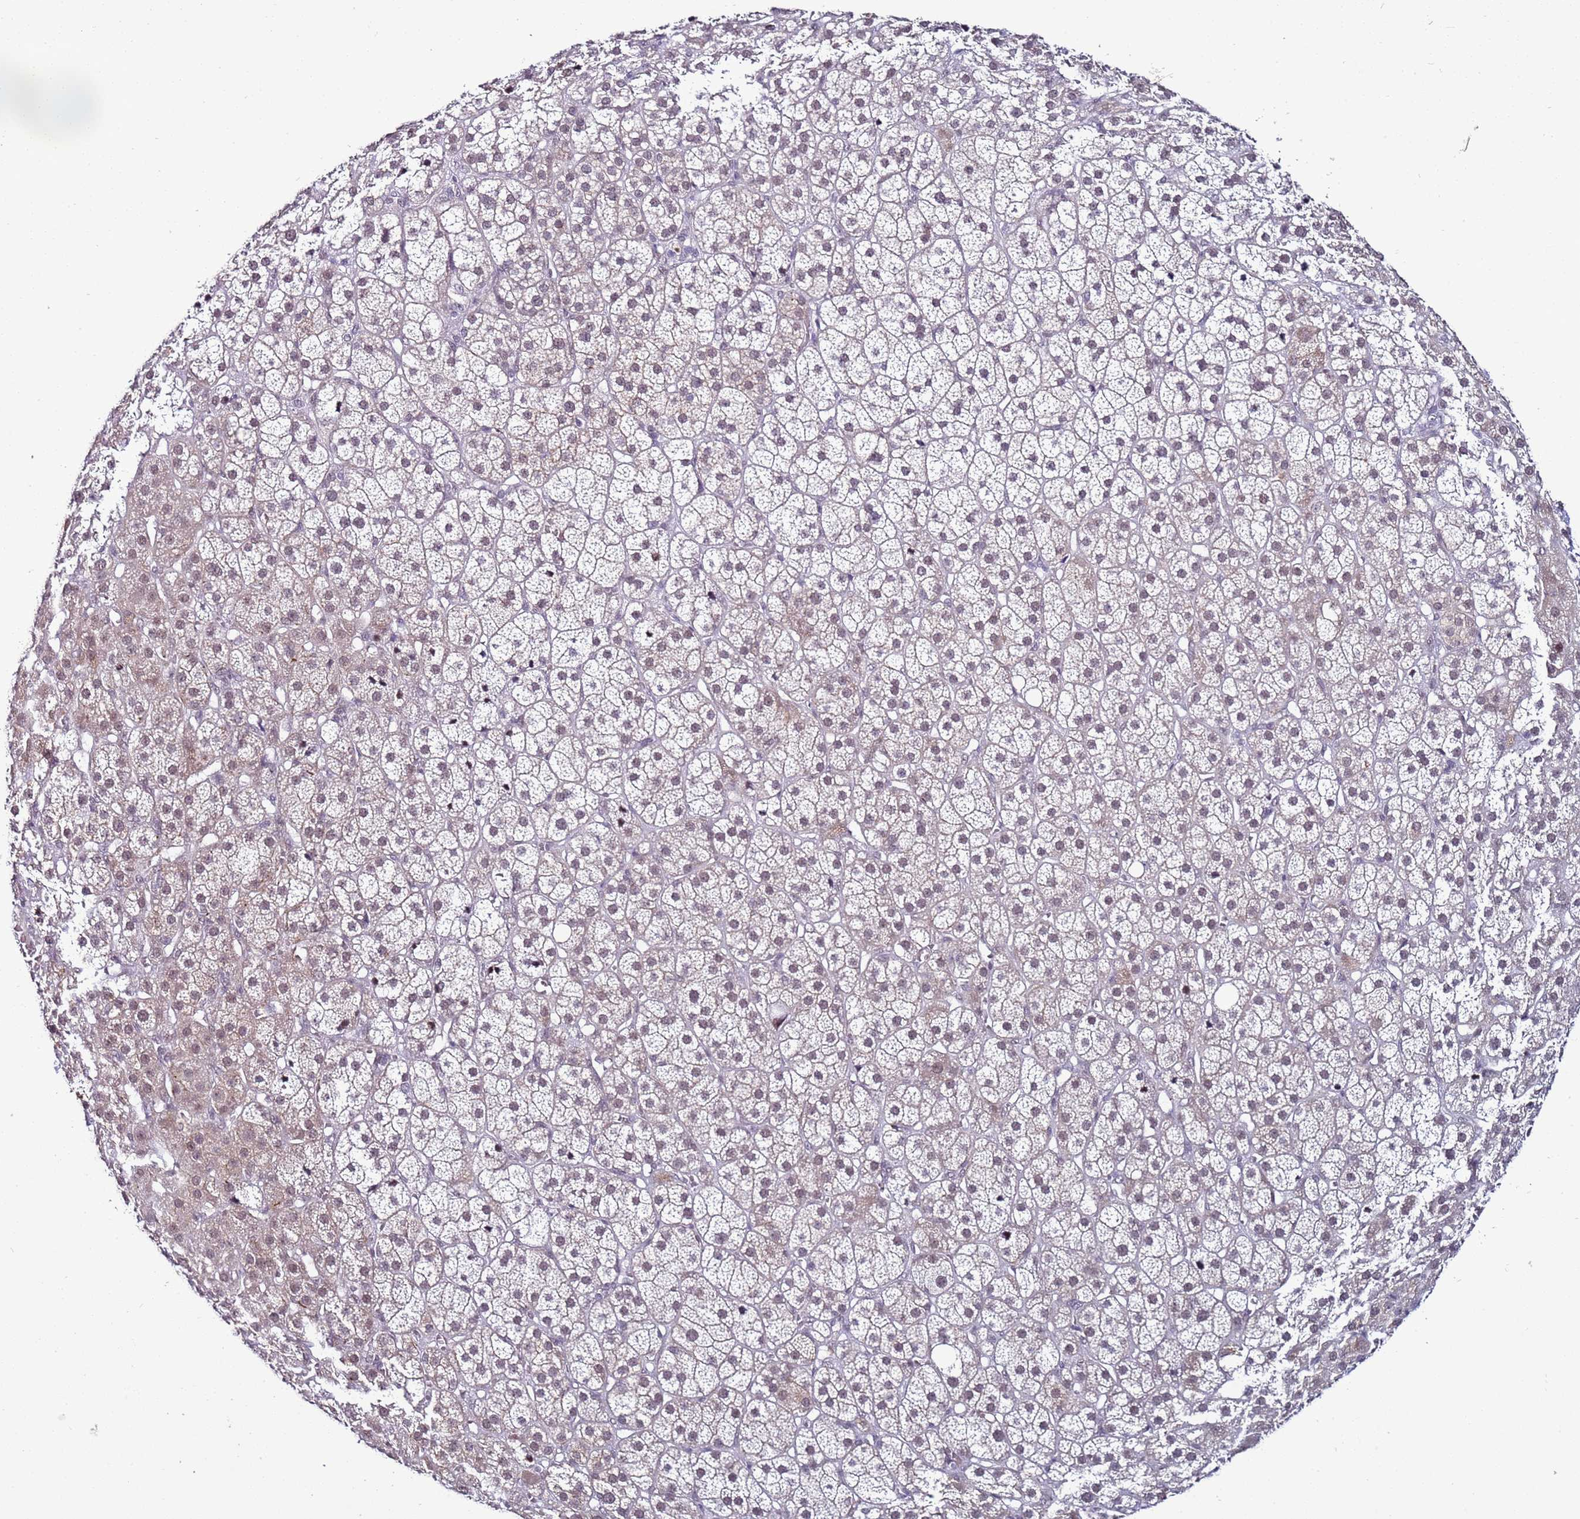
{"staining": {"intensity": "weak", "quantity": "25%-75%", "location": "cytoplasmic/membranous,nuclear"}, "tissue": "adrenal gland", "cell_type": "Glandular cells", "image_type": "normal", "snomed": [{"axis": "morphology", "description": "Normal tissue, NOS"}, {"axis": "topography", "description": "Adrenal gland"}], "caption": "The histopathology image displays staining of normal adrenal gland, revealing weak cytoplasmic/membranous,nuclear protein positivity (brown color) within glandular cells. (DAB IHC with brightfield microscopy, high magnification).", "gene": "PSMA7", "patient": {"sex": "female", "age": 57}}